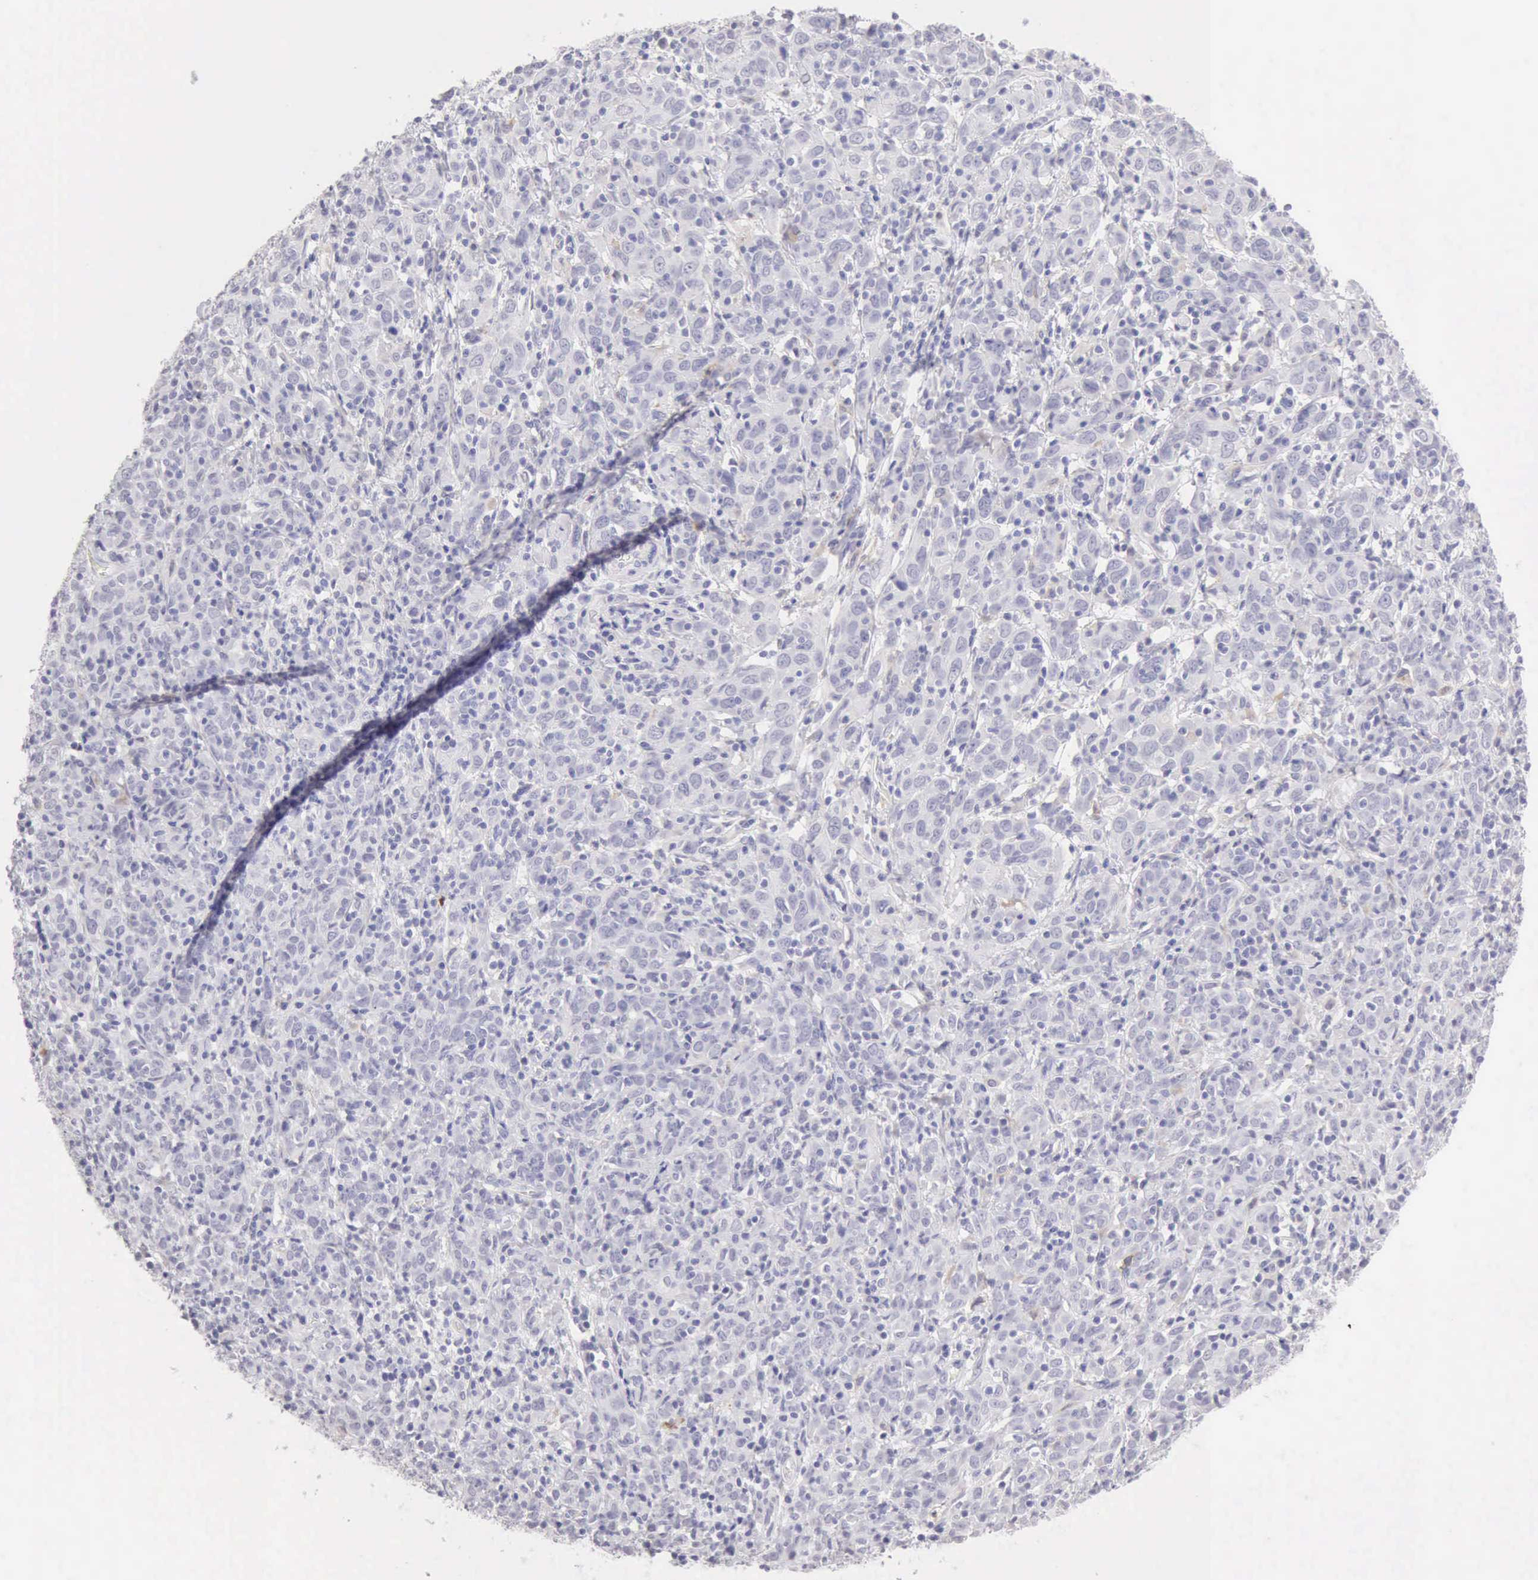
{"staining": {"intensity": "negative", "quantity": "none", "location": "none"}, "tissue": "cervical cancer", "cell_type": "Tumor cells", "image_type": "cancer", "snomed": [{"axis": "morphology", "description": "Normal tissue, NOS"}, {"axis": "morphology", "description": "Squamous cell carcinoma, NOS"}, {"axis": "topography", "description": "Cervix"}], "caption": "A histopathology image of cervical squamous cell carcinoma stained for a protein exhibits no brown staining in tumor cells.", "gene": "RNASE1", "patient": {"sex": "female", "age": 67}}